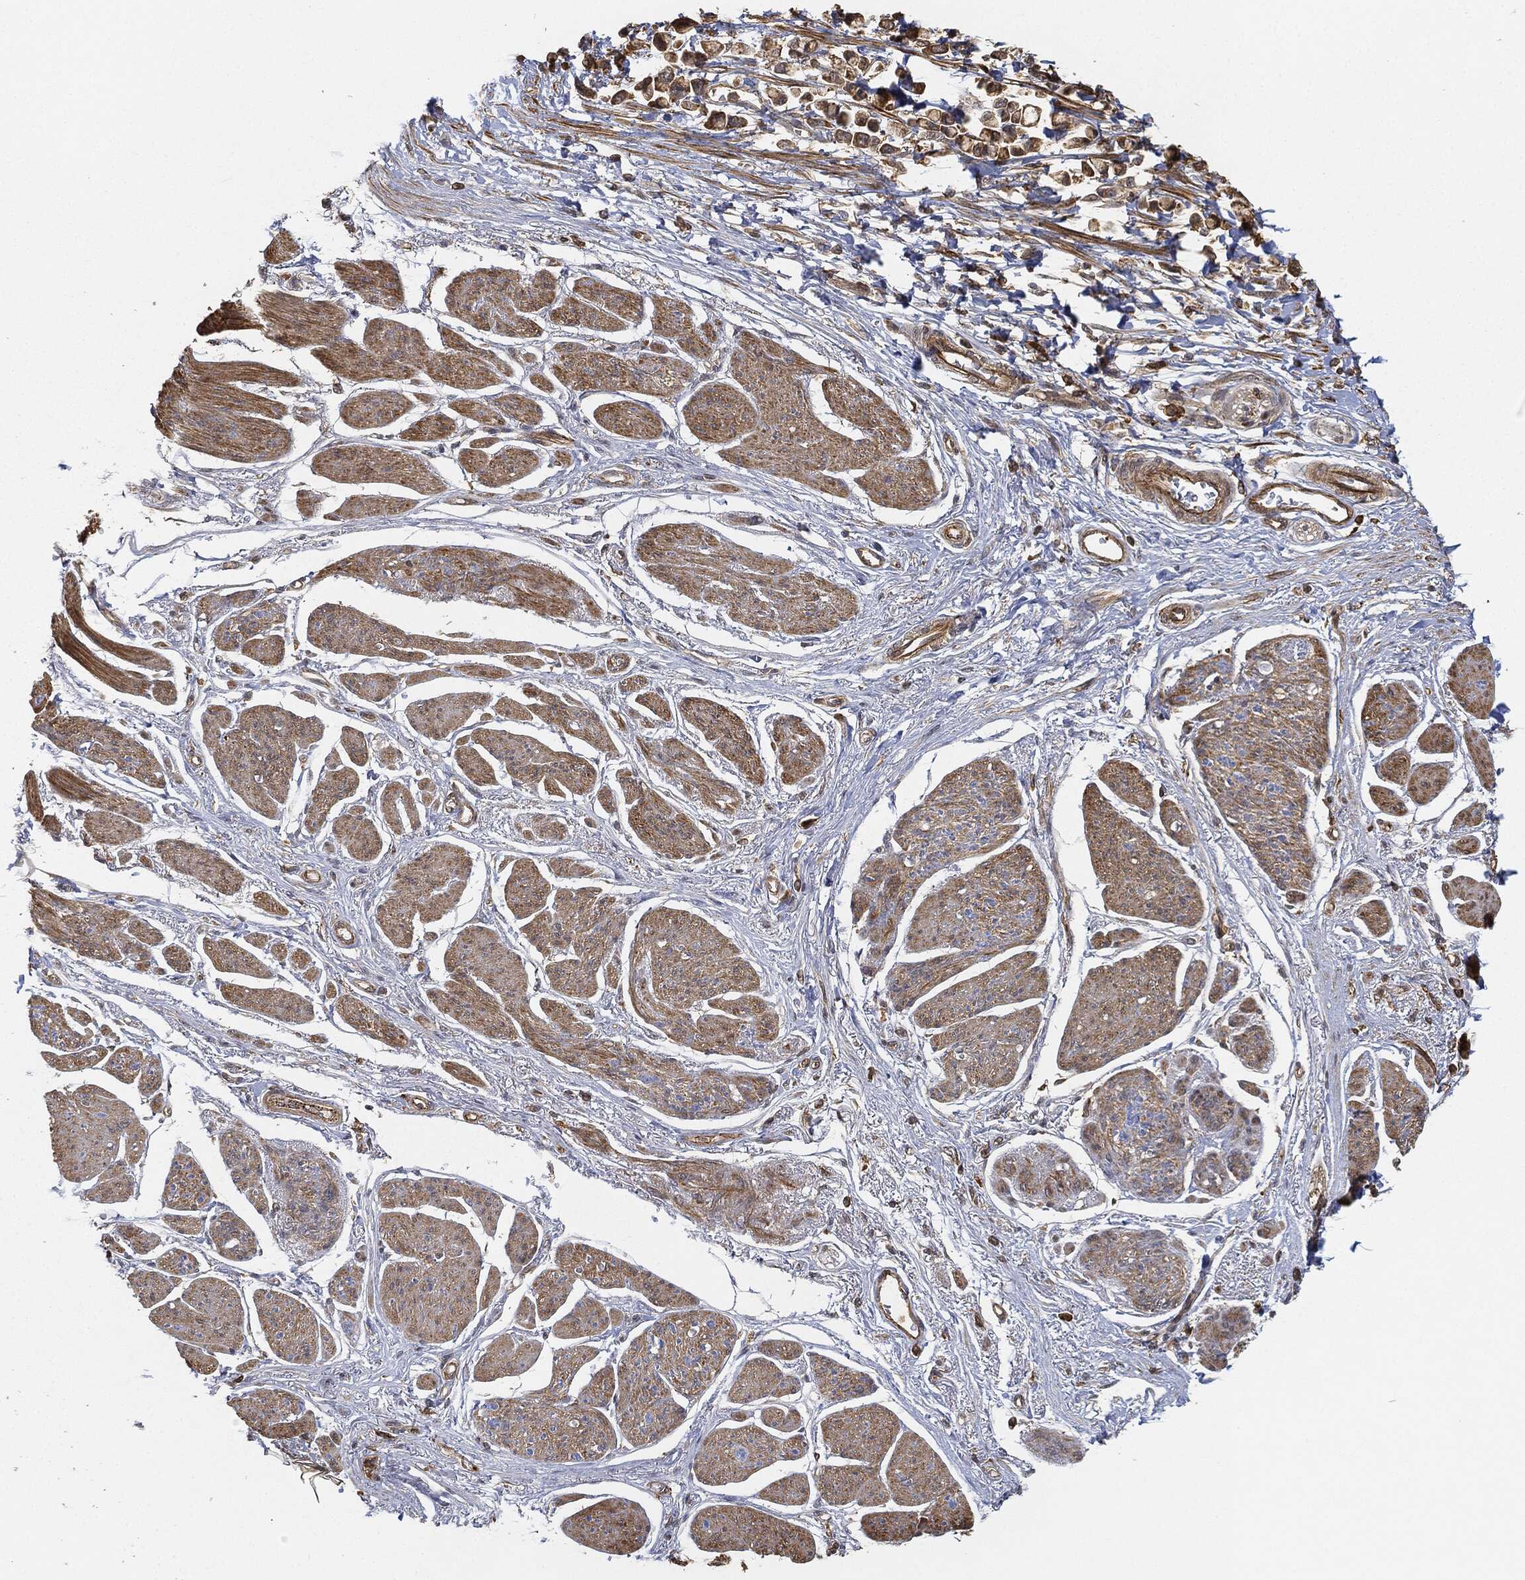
{"staining": {"intensity": "strong", "quantity": "25%-75%", "location": "cytoplasmic/membranous"}, "tissue": "stomach cancer", "cell_type": "Tumor cells", "image_type": "cancer", "snomed": [{"axis": "morphology", "description": "Adenocarcinoma, NOS"}, {"axis": "topography", "description": "Stomach"}], "caption": "The photomicrograph demonstrates staining of stomach adenocarcinoma, revealing strong cytoplasmic/membranous protein positivity (brown color) within tumor cells.", "gene": "TPT1", "patient": {"sex": "female", "age": 81}}